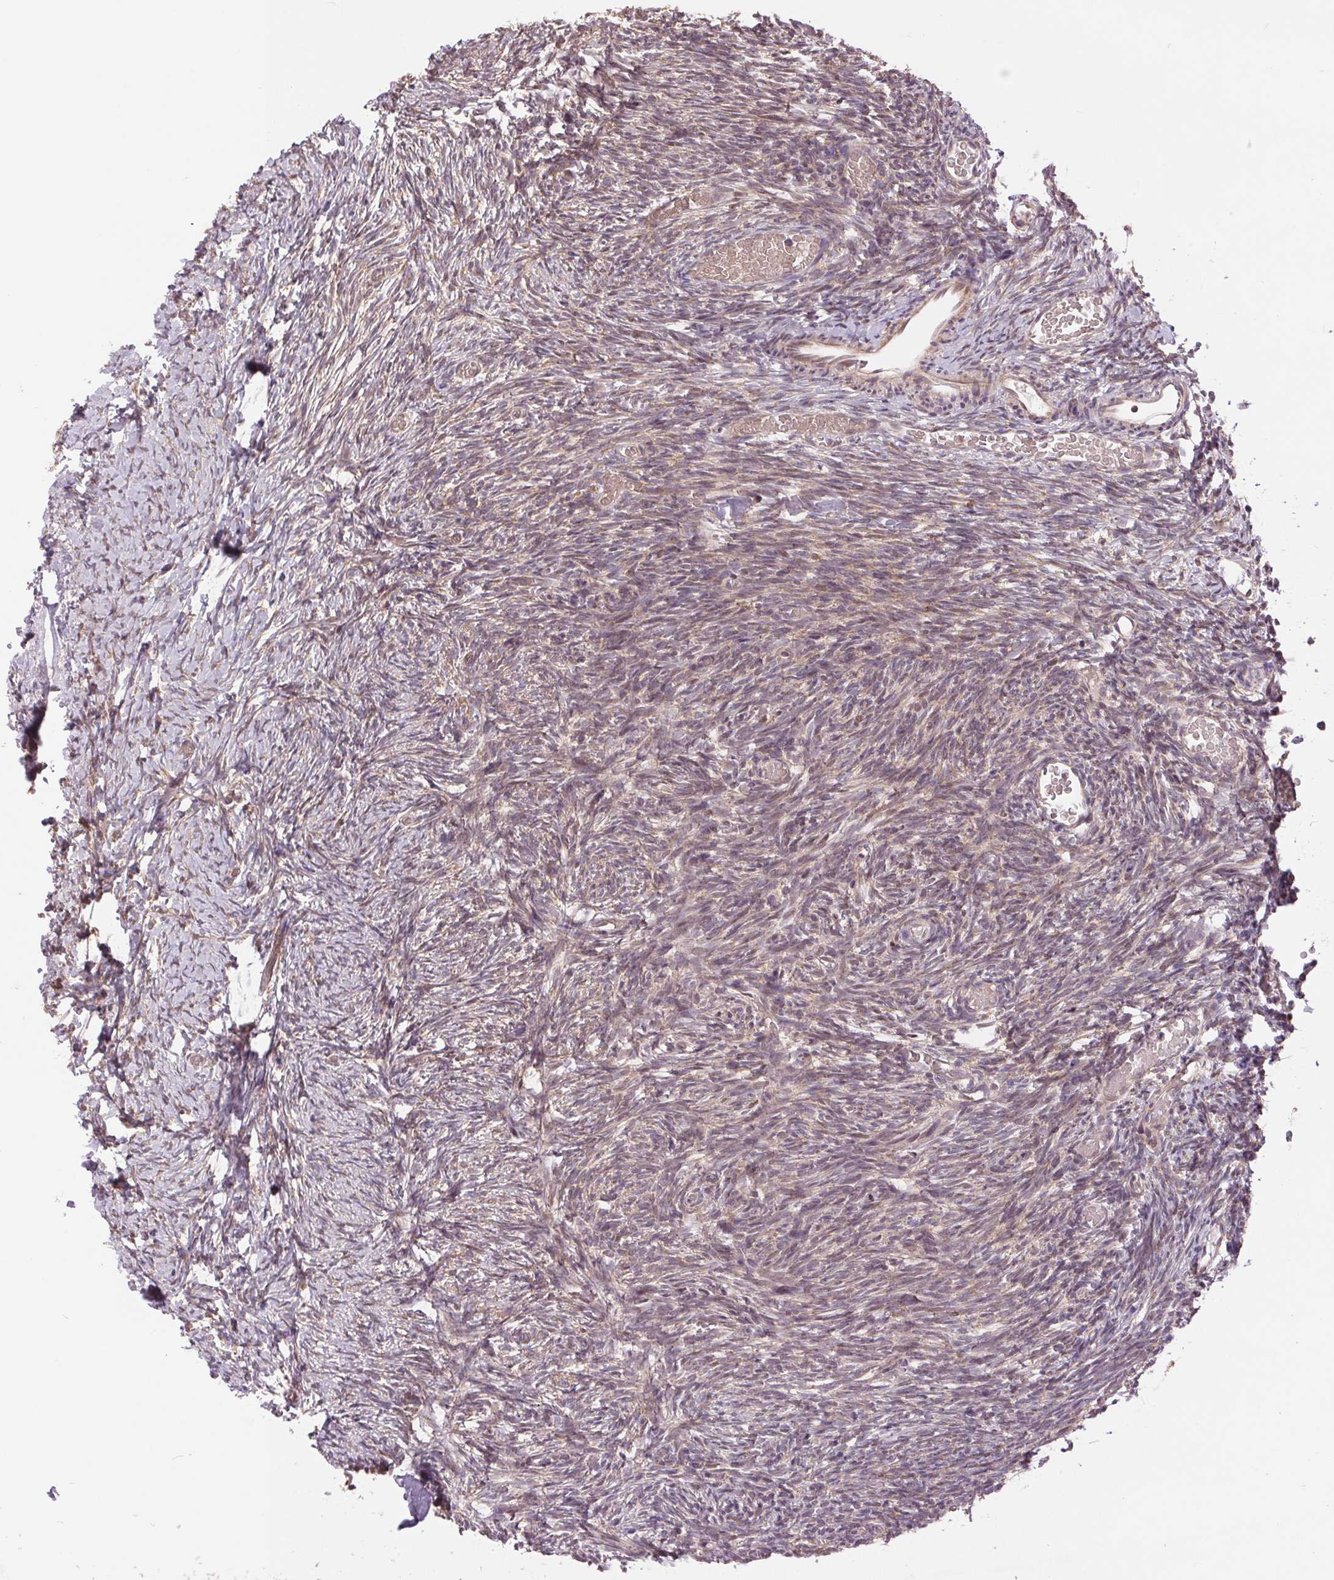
{"staining": {"intensity": "weak", "quantity": "25%-75%", "location": "cytoplasmic/membranous,nuclear"}, "tissue": "ovary", "cell_type": "Ovarian stroma cells", "image_type": "normal", "snomed": [{"axis": "morphology", "description": "Normal tissue, NOS"}, {"axis": "topography", "description": "Ovary"}], "caption": "Immunohistochemistry (IHC) histopathology image of unremarkable ovary stained for a protein (brown), which shows low levels of weak cytoplasmic/membranous,nuclear staining in about 25%-75% of ovarian stroma cells.", "gene": "BTF3L4", "patient": {"sex": "female", "age": 39}}